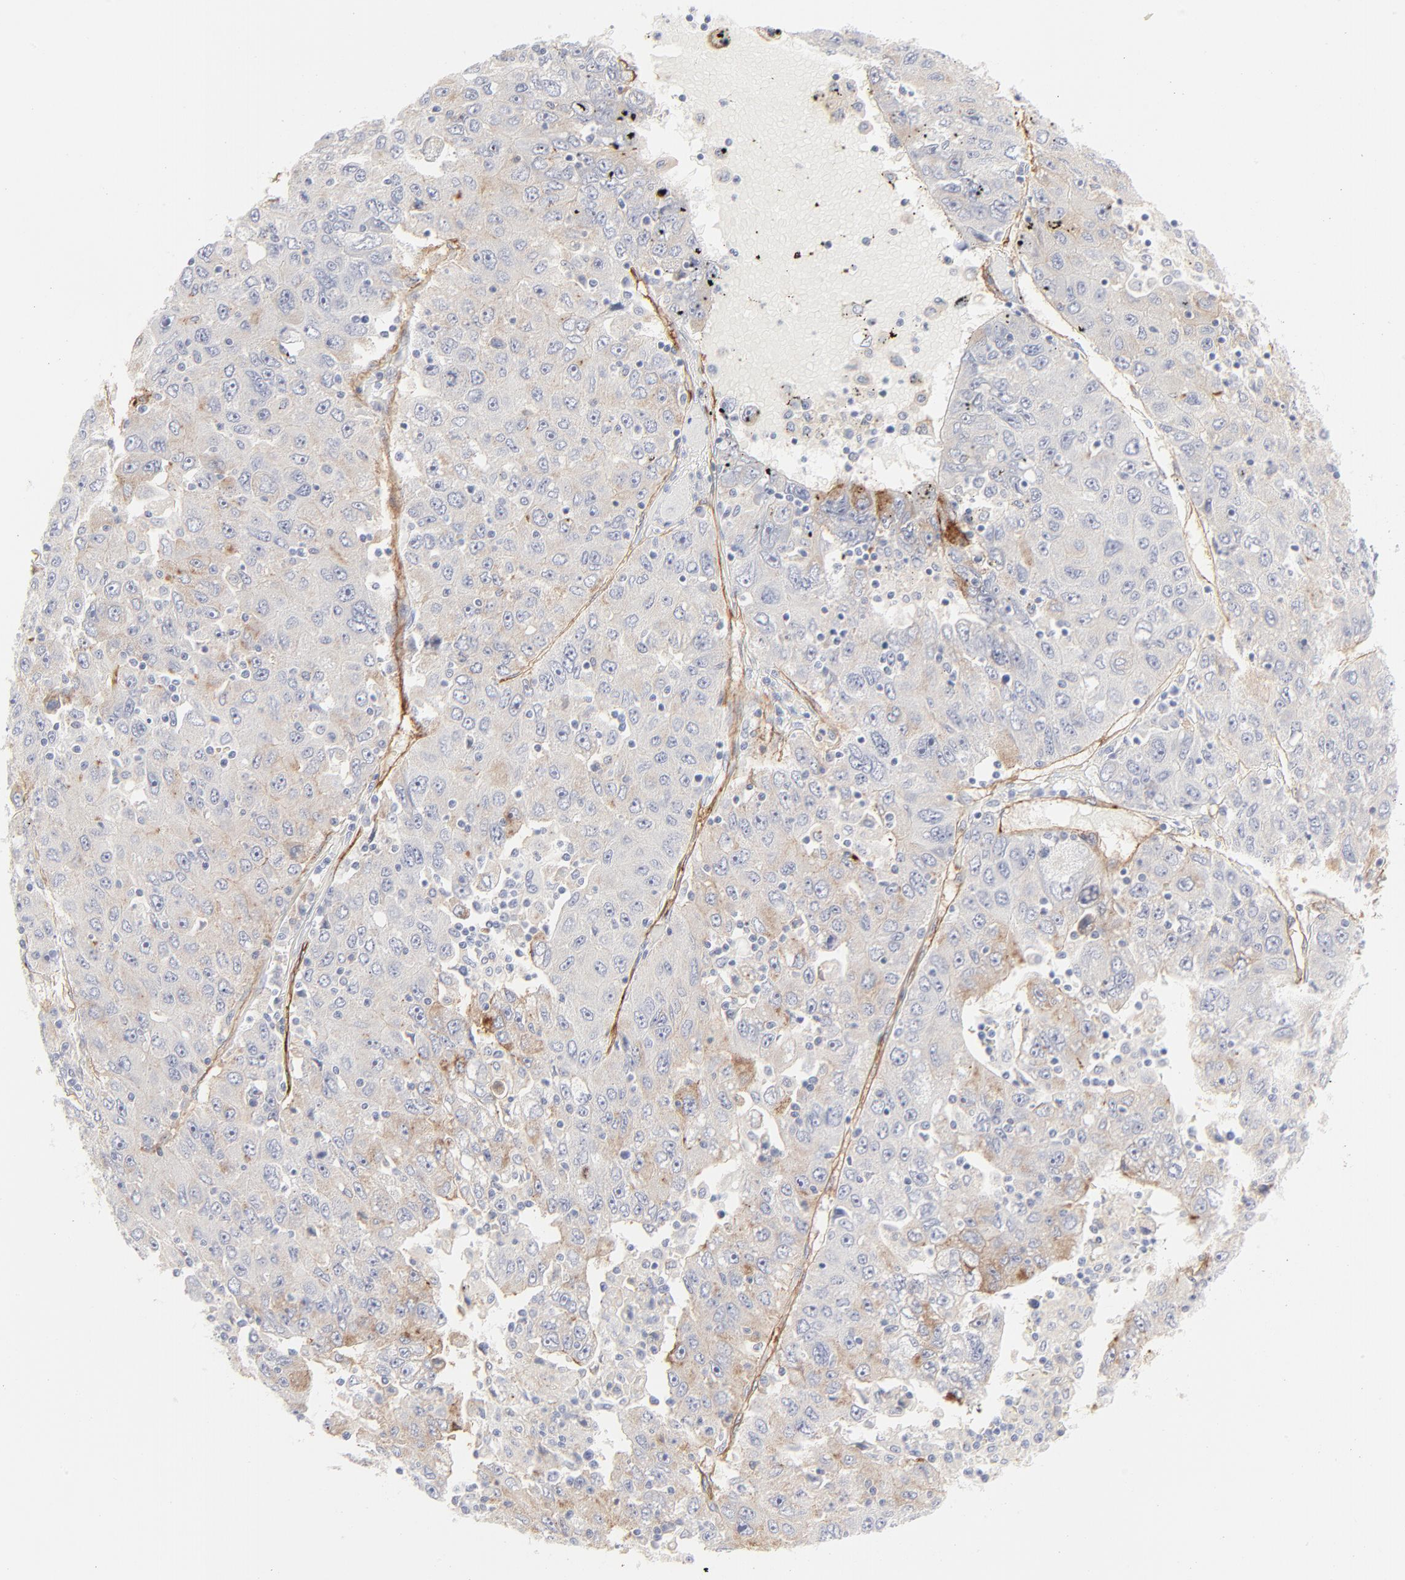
{"staining": {"intensity": "negative", "quantity": "none", "location": "none"}, "tissue": "liver cancer", "cell_type": "Tumor cells", "image_type": "cancer", "snomed": [{"axis": "morphology", "description": "Carcinoma, Hepatocellular, NOS"}, {"axis": "topography", "description": "Liver"}], "caption": "A photomicrograph of liver hepatocellular carcinoma stained for a protein exhibits no brown staining in tumor cells.", "gene": "ITGA5", "patient": {"sex": "male", "age": 49}}